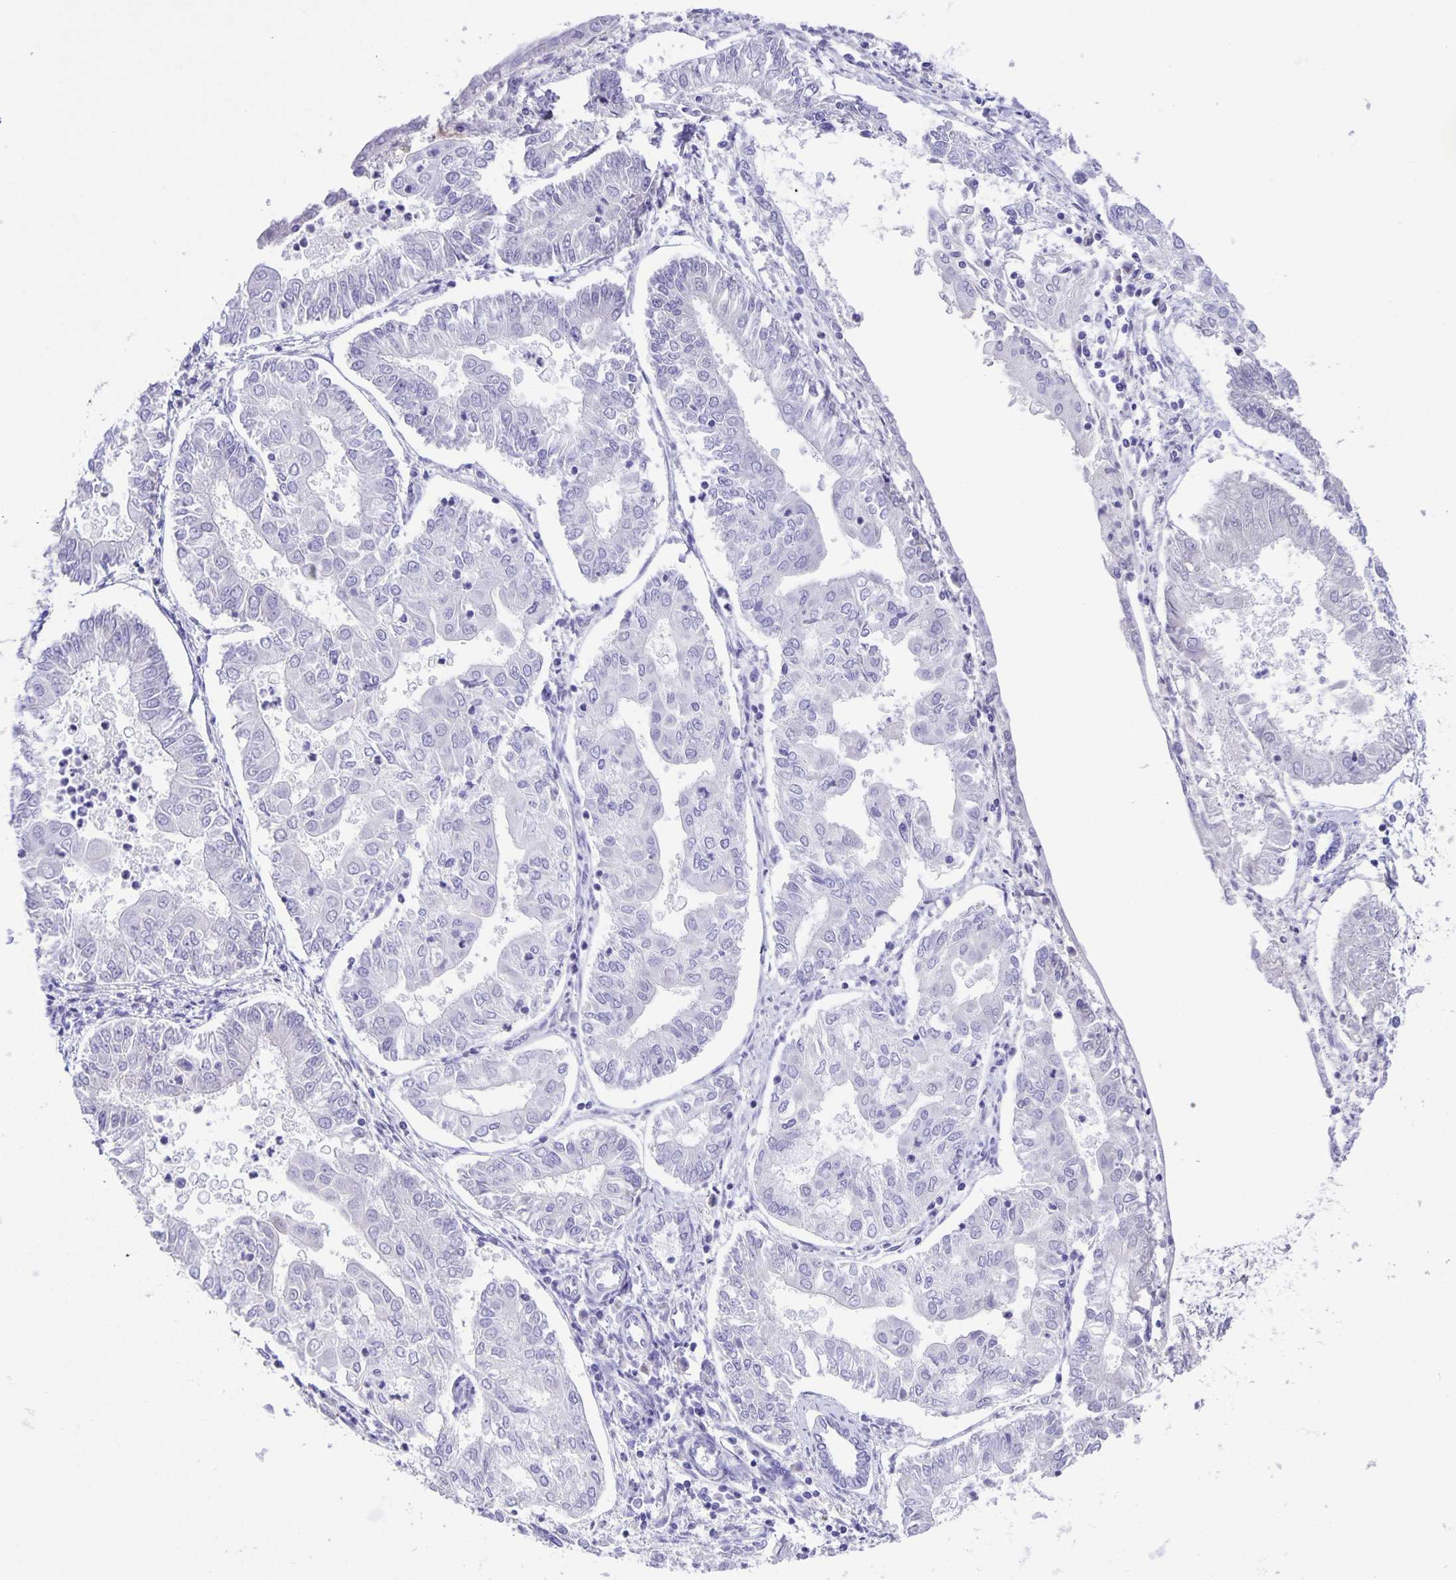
{"staining": {"intensity": "negative", "quantity": "none", "location": "none"}, "tissue": "endometrial cancer", "cell_type": "Tumor cells", "image_type": "cancer", "snomed": [{"axis": "morphology", "description": "Adenocarcinoma, NOS"}, {"axis": "topography", "description": "Endometrium"}], "caption": "Immunohistochemistry photomicrograph of human adenocarcinoma (endometrial) stained for a protein (brown), which displays no expression in tumor cells.", "gene": "UBQLN3", "patient": {"sex": "female", "age": 68}}